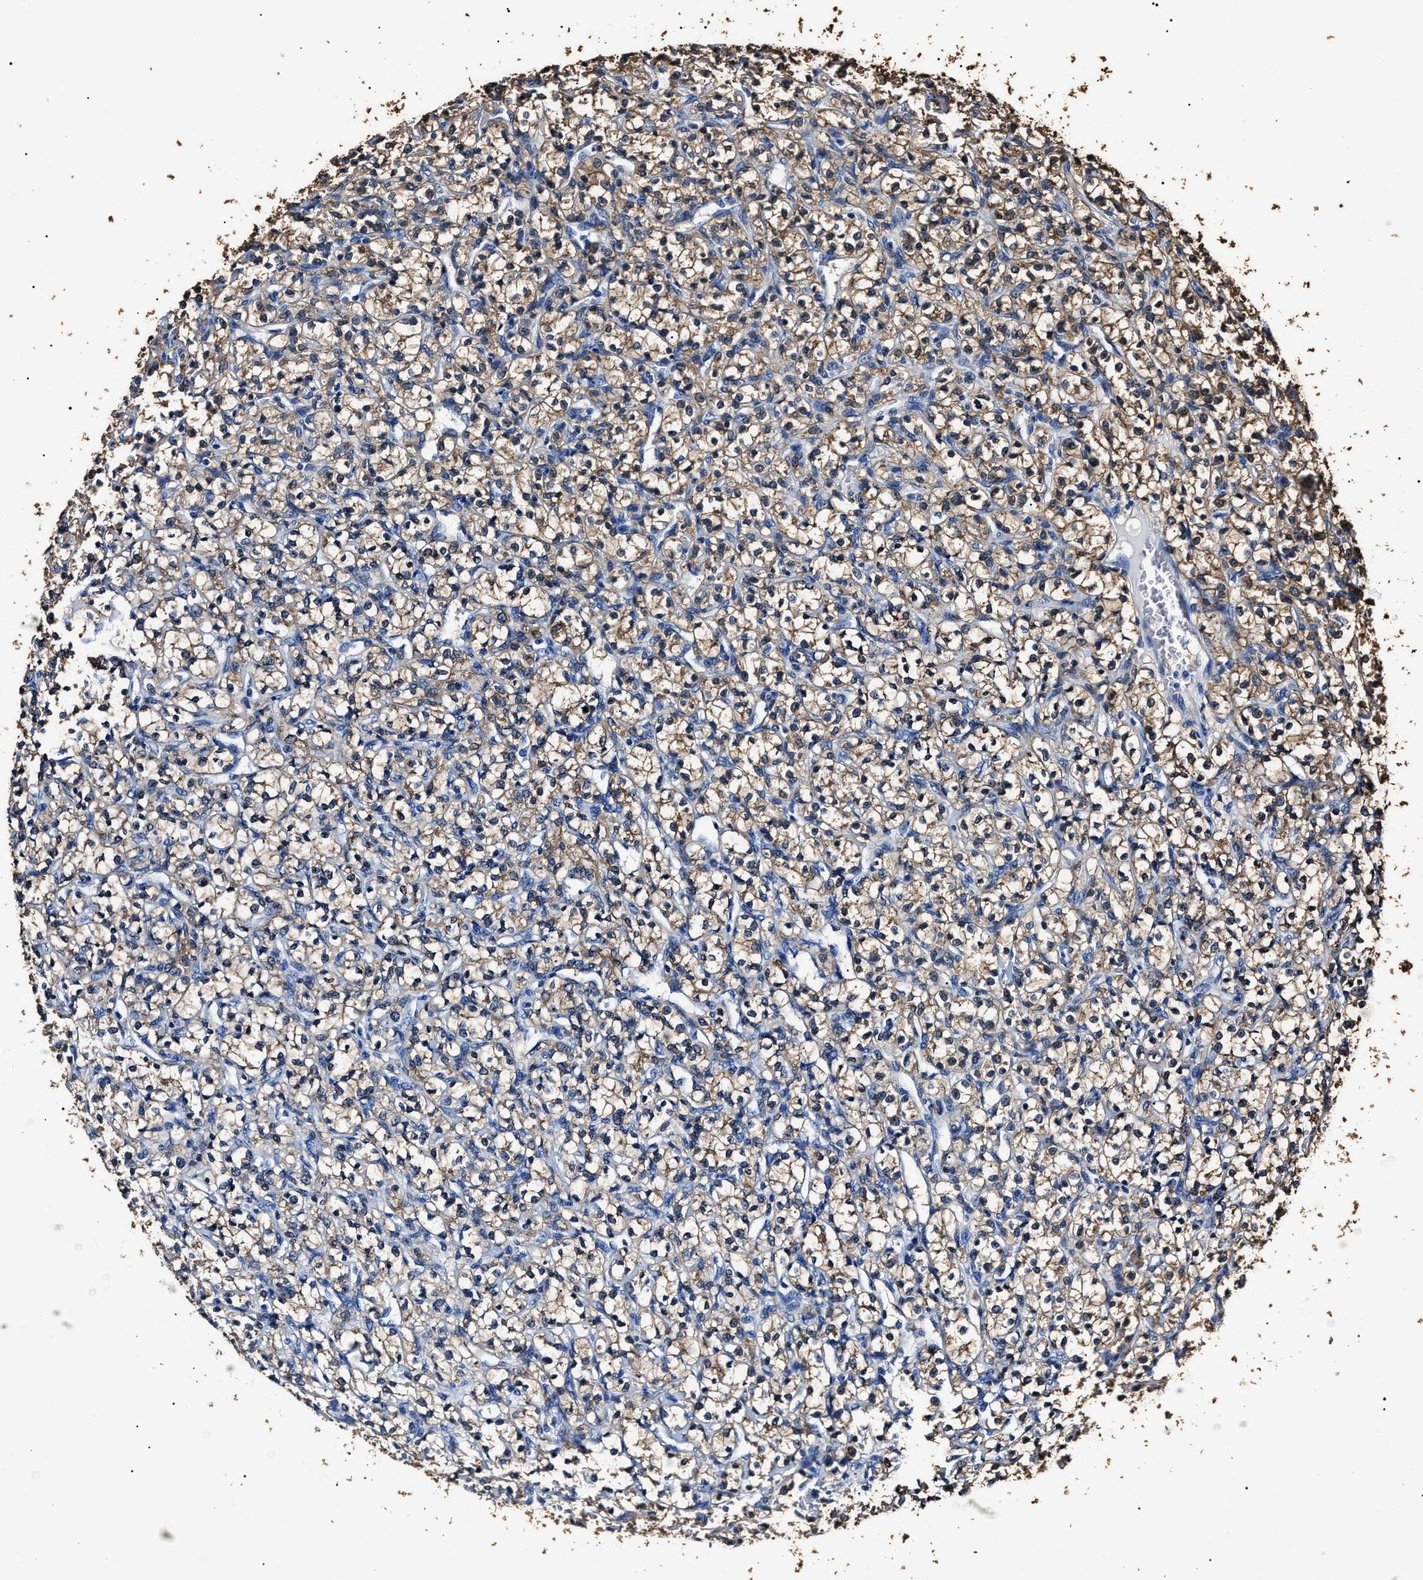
{"staining": {"intensity": "weak", "quantity": "25%-75%", "location": "cytoplasmic/membranous"}, "tissue": "renal cancer", "cell_type": "Tumor cells", "image_type": "cancer", "snomed": [{"axis": "morphology", "description": "Adenocarcinoma, NOS"}, {"axis": "topography", "description": "Kidney"}], "caption": "Immunohistochemical staining of human adenocarcinoma (renal) displays low levels of weak cytoplasmic/membranous staining in about 25%-75% of tumor cells. The protein is shown in brown color, while the nuclei are stained blue.", "gene": "ALDH1A1", "patient": {"sex": "female", "age": 69}}